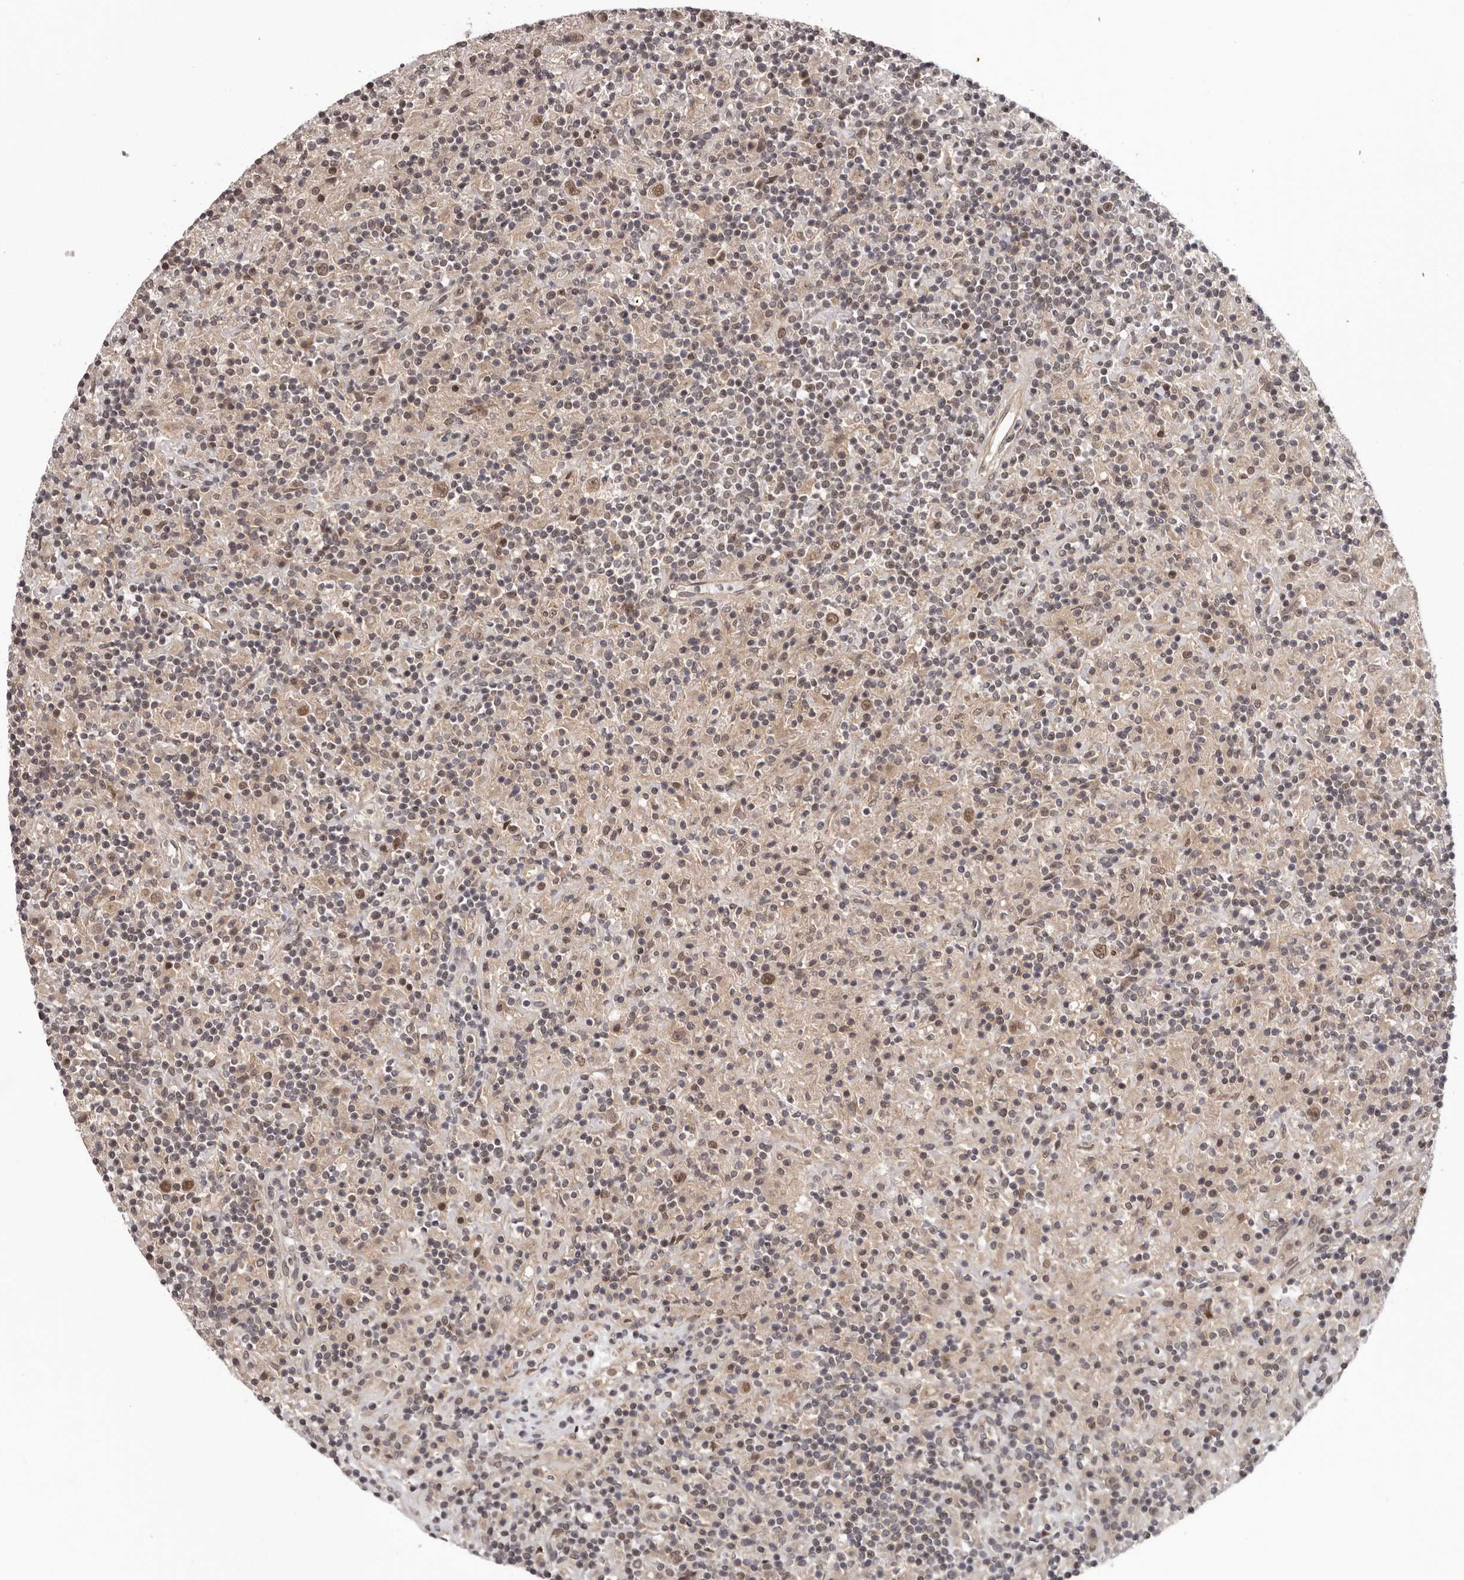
{"staining": {"intensity": "moderate", "quantity": ">75%", "location": "cytoplasmic/membranous,nuclear"}, "tissue": "lymphoma", "cell_type": "Tumor cells", "image_type": "cancer", "snomed": [{"axis": "morphology", "description": "Hodgkin's disease, NOS"}, {"axis": "topography", "description": "Lymph node"}], "caption": "IHC staining of Hodgkin's disease, which displays medium levels of moderate cytoplasmic/membranous and nuclear expression in about >75% of tumor cells indicating moderate cytoplasmic/membranous and nuclear protein staining. The staining was performed using DAB (3,3'-diaminobenzidine) (brown) for protein detection and nuclei were counterstained in hematoxylin (blue).", "gene": "TBX5", "patient": {"sex": "male", "age": 70}}